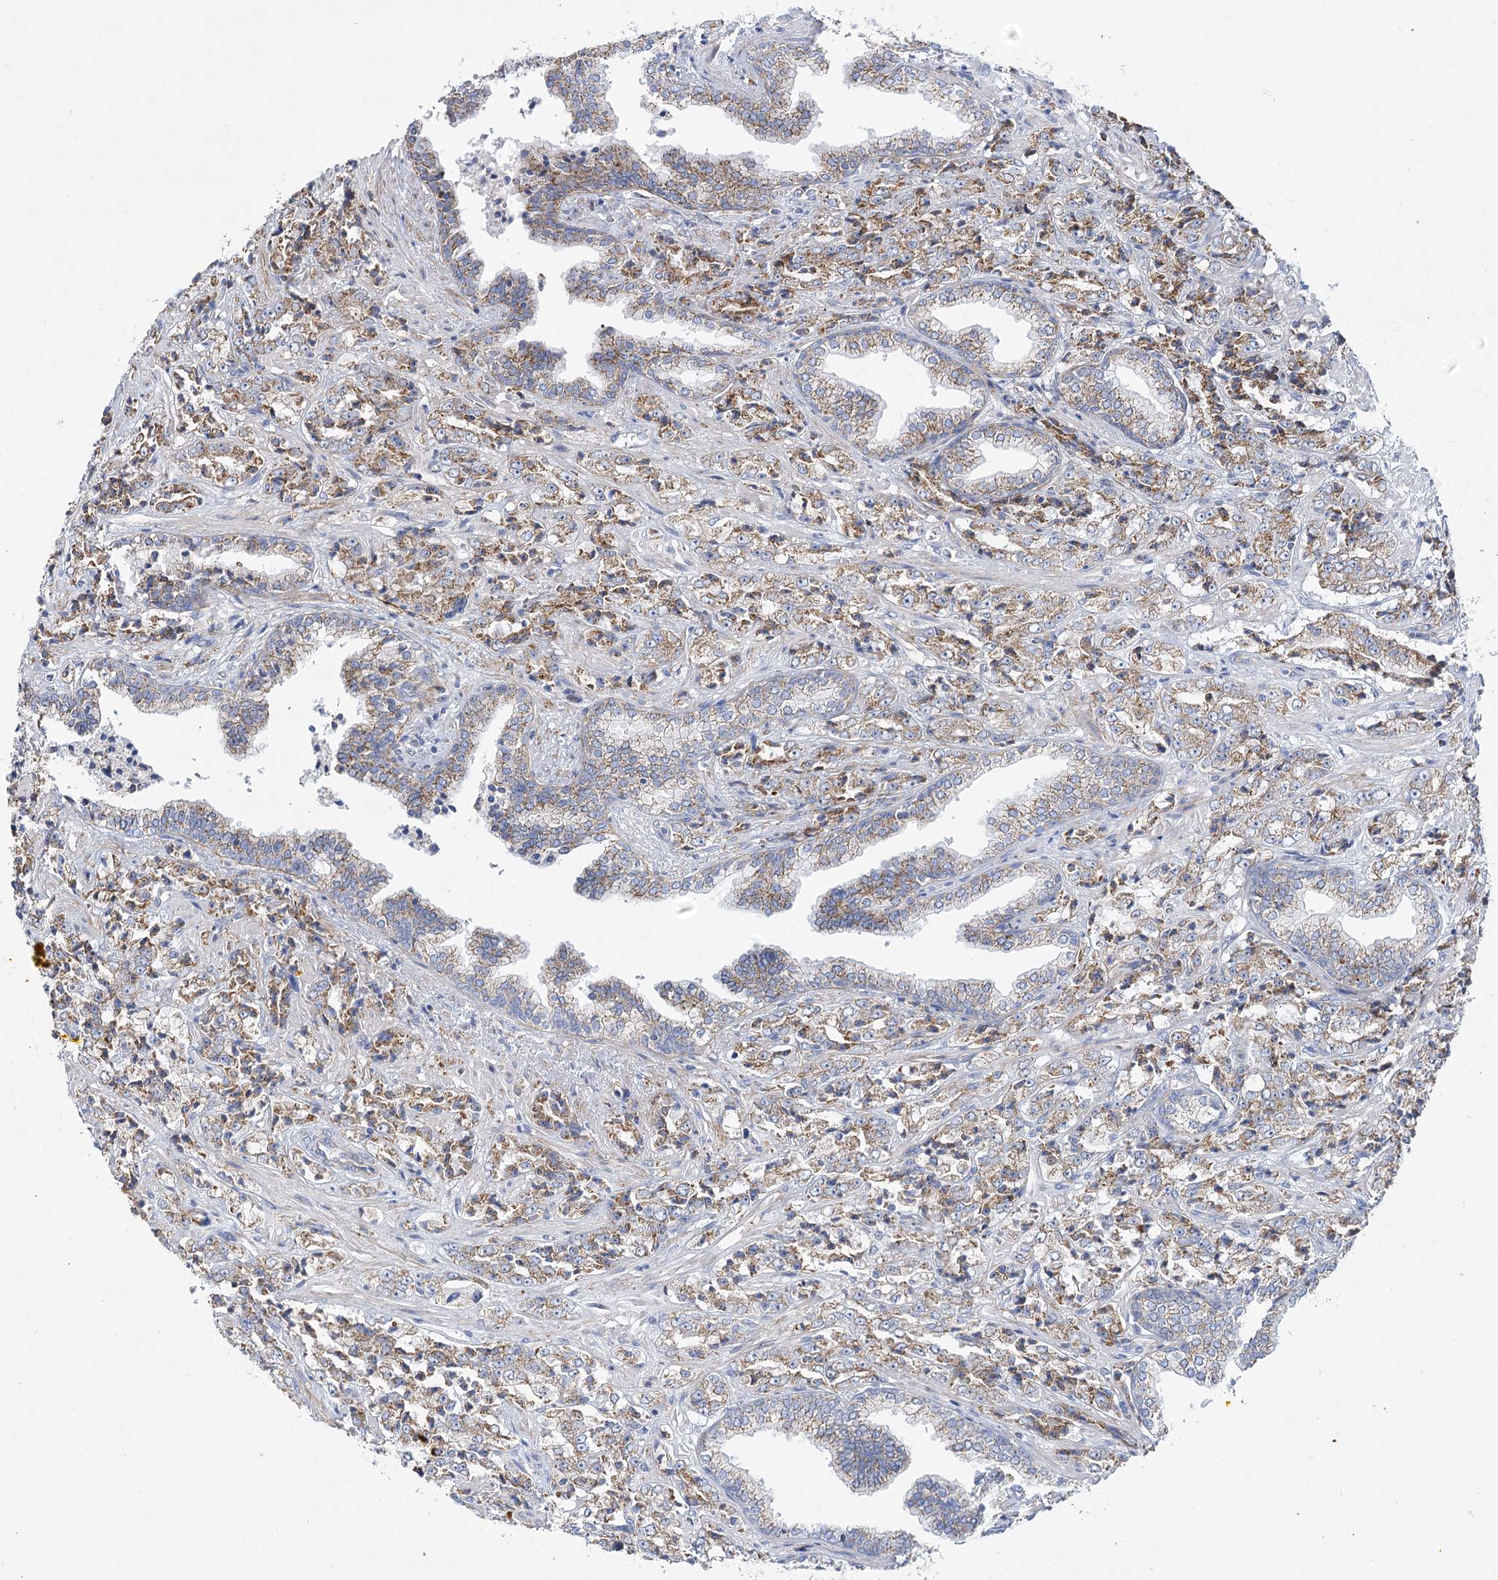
{"staining": {"intensity": "moderate", "quantity": ">75%", "location": "cytoplasmic/membranous"}, "tissue": "prostate cancer", "cell_type": "Tumor cells", "image_type": "cancer", "snomed": [{"axis": "morphology", "description": "Adenocarcinoma, High grade"}, {"axis": "topography", "description": "Prostate"}], "caption": "Immunohistochemical staining of prostate adenocarcinoma (high-grade) reveals medium levels of moderate cytoplasmic/membranous protein staining in approximately >75% of tumor cells.", "gene": "SNX7", "patient": {"sex": "male", "age": 71}}